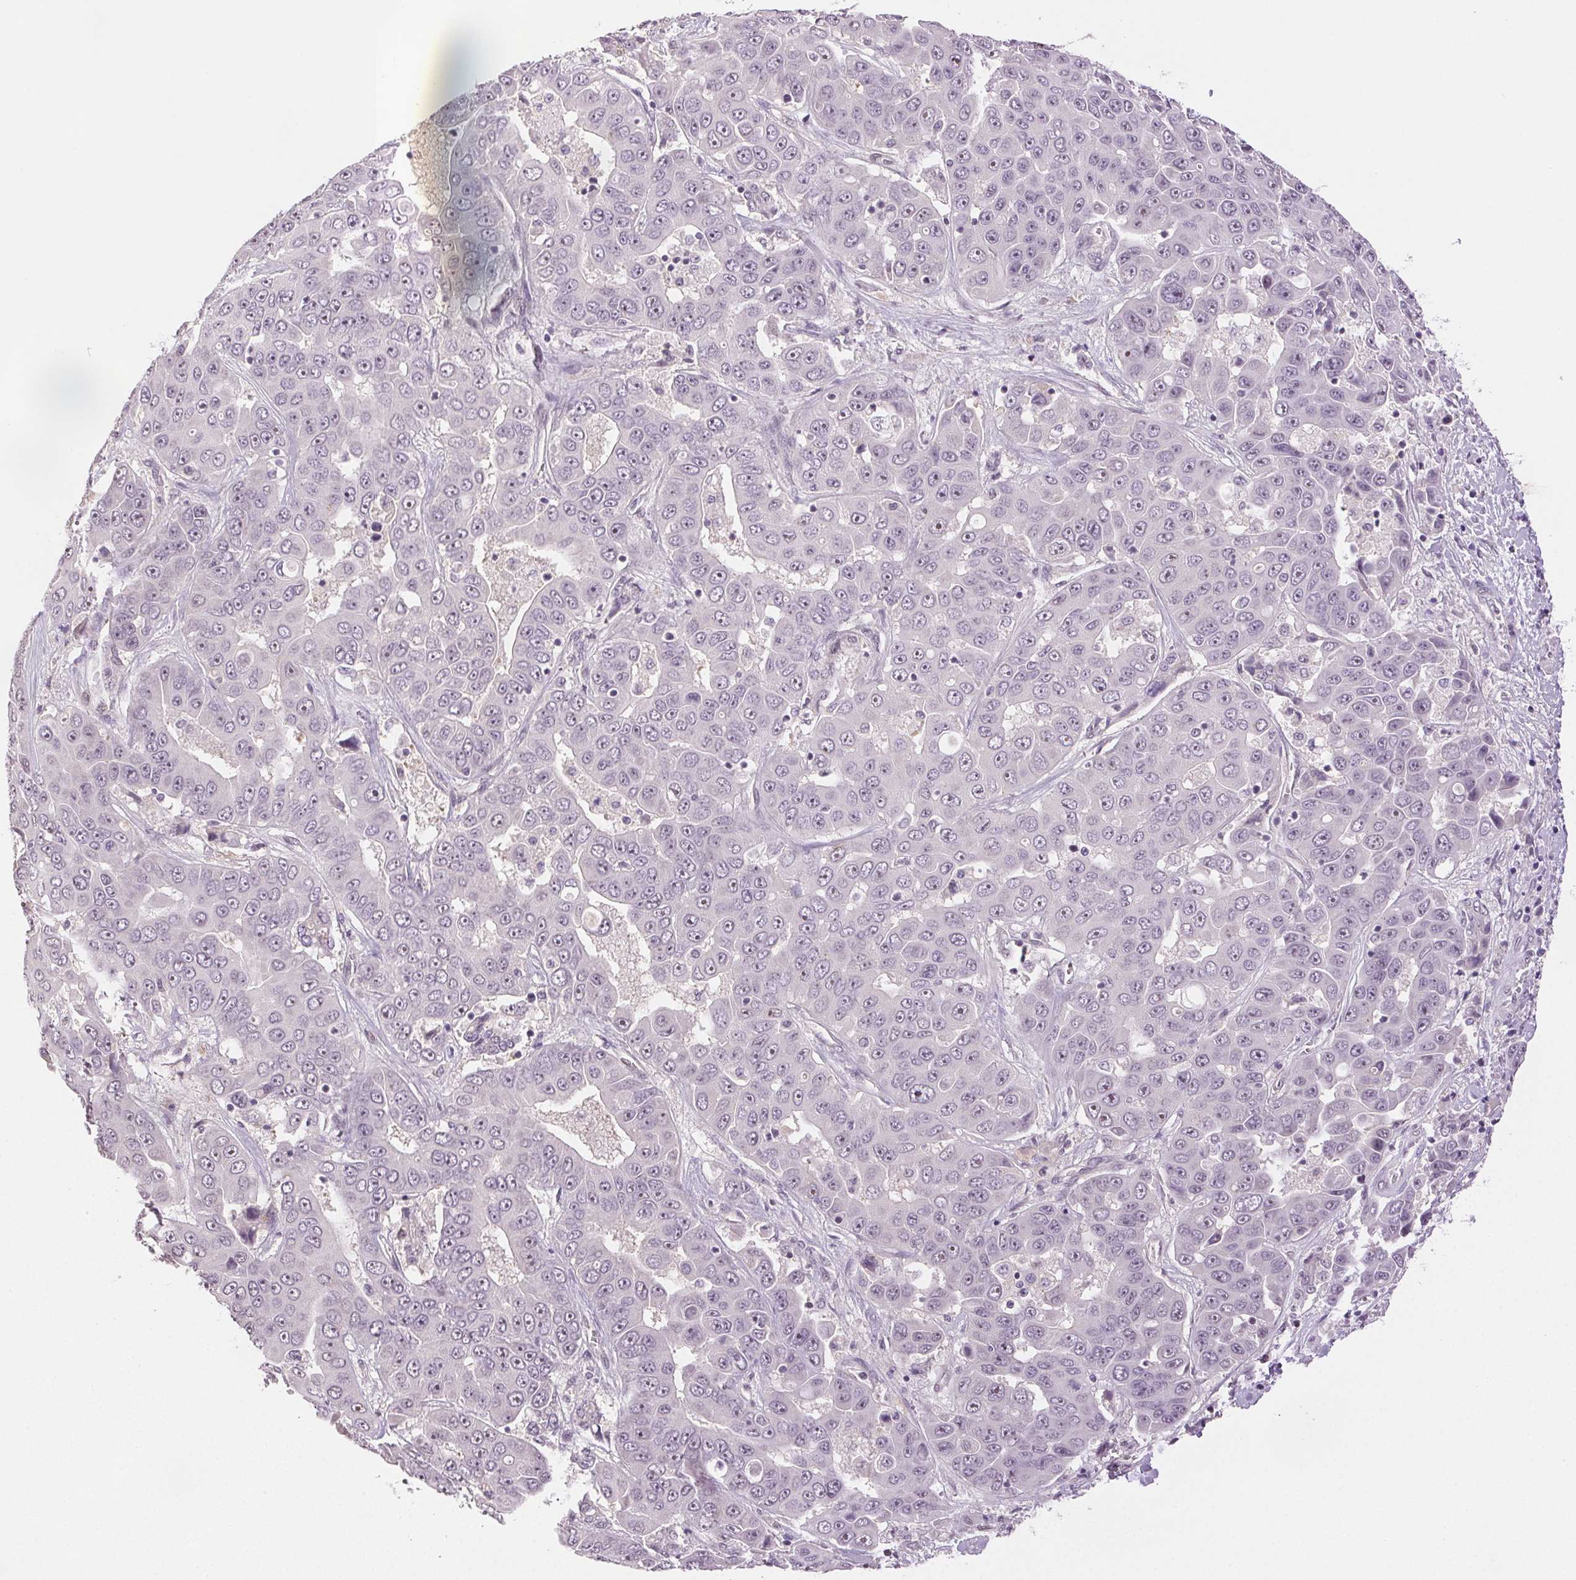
{"staining": {"intensity": "negative", "quantity": "none", "location": "none"}, "tissue": "liver cancer", "cell_type": "Tumor cells", "image_type": "cancer", "snomed": [{"axis": "morphology", "description": "Cholangiocarcinoma"}, {"axis": "topography", "description": "Liver"}], "caption": "This micrograph is of liver cancer stained with IHC to label a protein in brown with the nuclei are counter-stained blue. There is no expression in tumor cells. (DAB (3,3'-diaminobenzidine) immunohistochemistry, high magnification).", "gene": "PLCB1", "patient": {"sex": "female", "age": 52}}